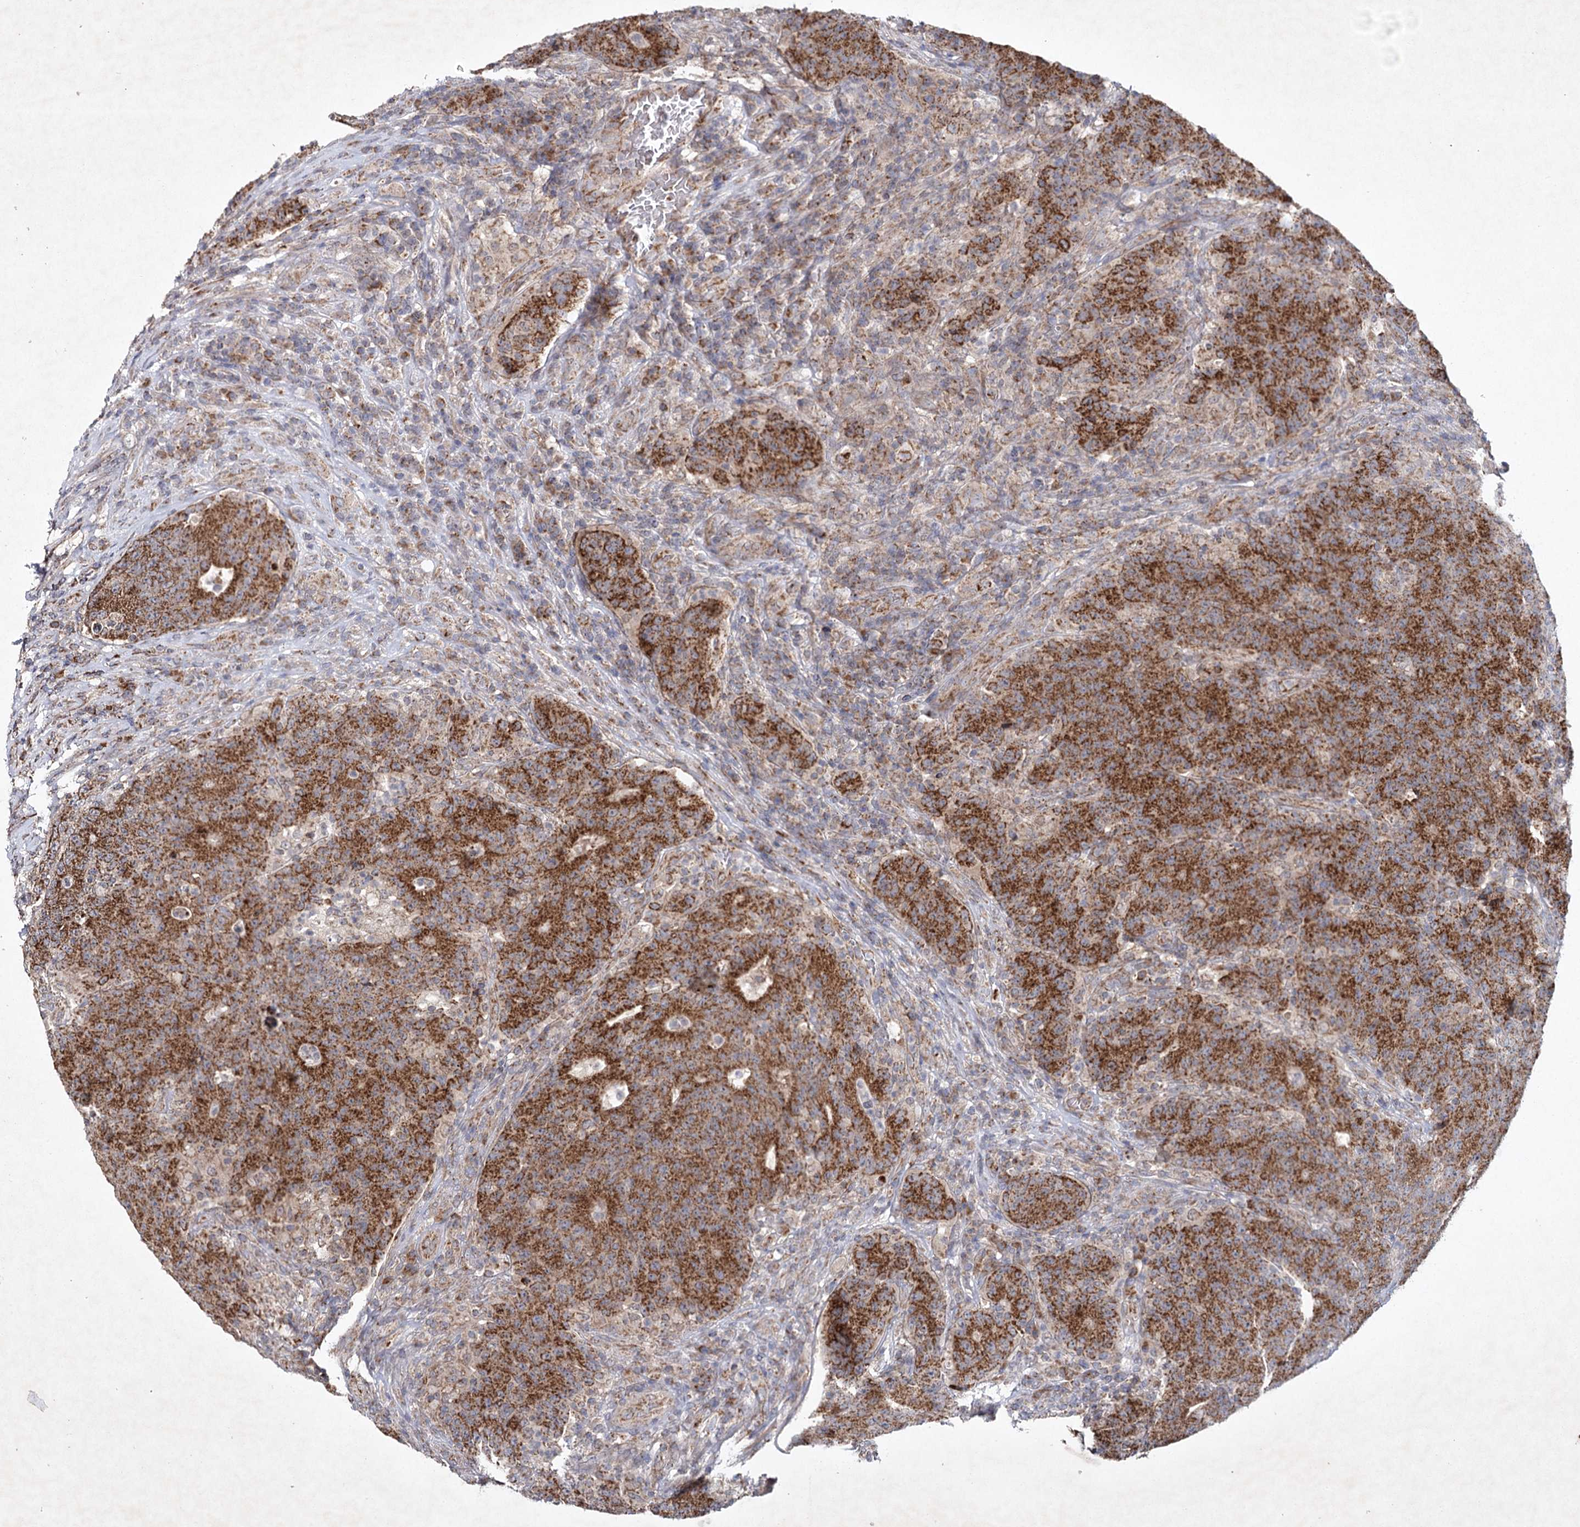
{"staining": {"intensity": "strong", "quantity": ">75%", "location": "cytoplasmic/membranous"}, "tissue": "colorectal cancer", "cell_type": "Tumor cells", "image_type": "cancer", "snomed": [{"axis": "morphology", "description": "Adenocarcinoma, NOS"}, {"axis": "topography", "description": "Colon"}], "caption": "Brown immunohistochemical staining in human adenocarcinoma (colorectal) demonstrates strong cytoplasmic/membranous positivity in approximately >75% of tumor cells.", "gene": "MRPL44", "patient": {"sex": "female", "age": 75}}